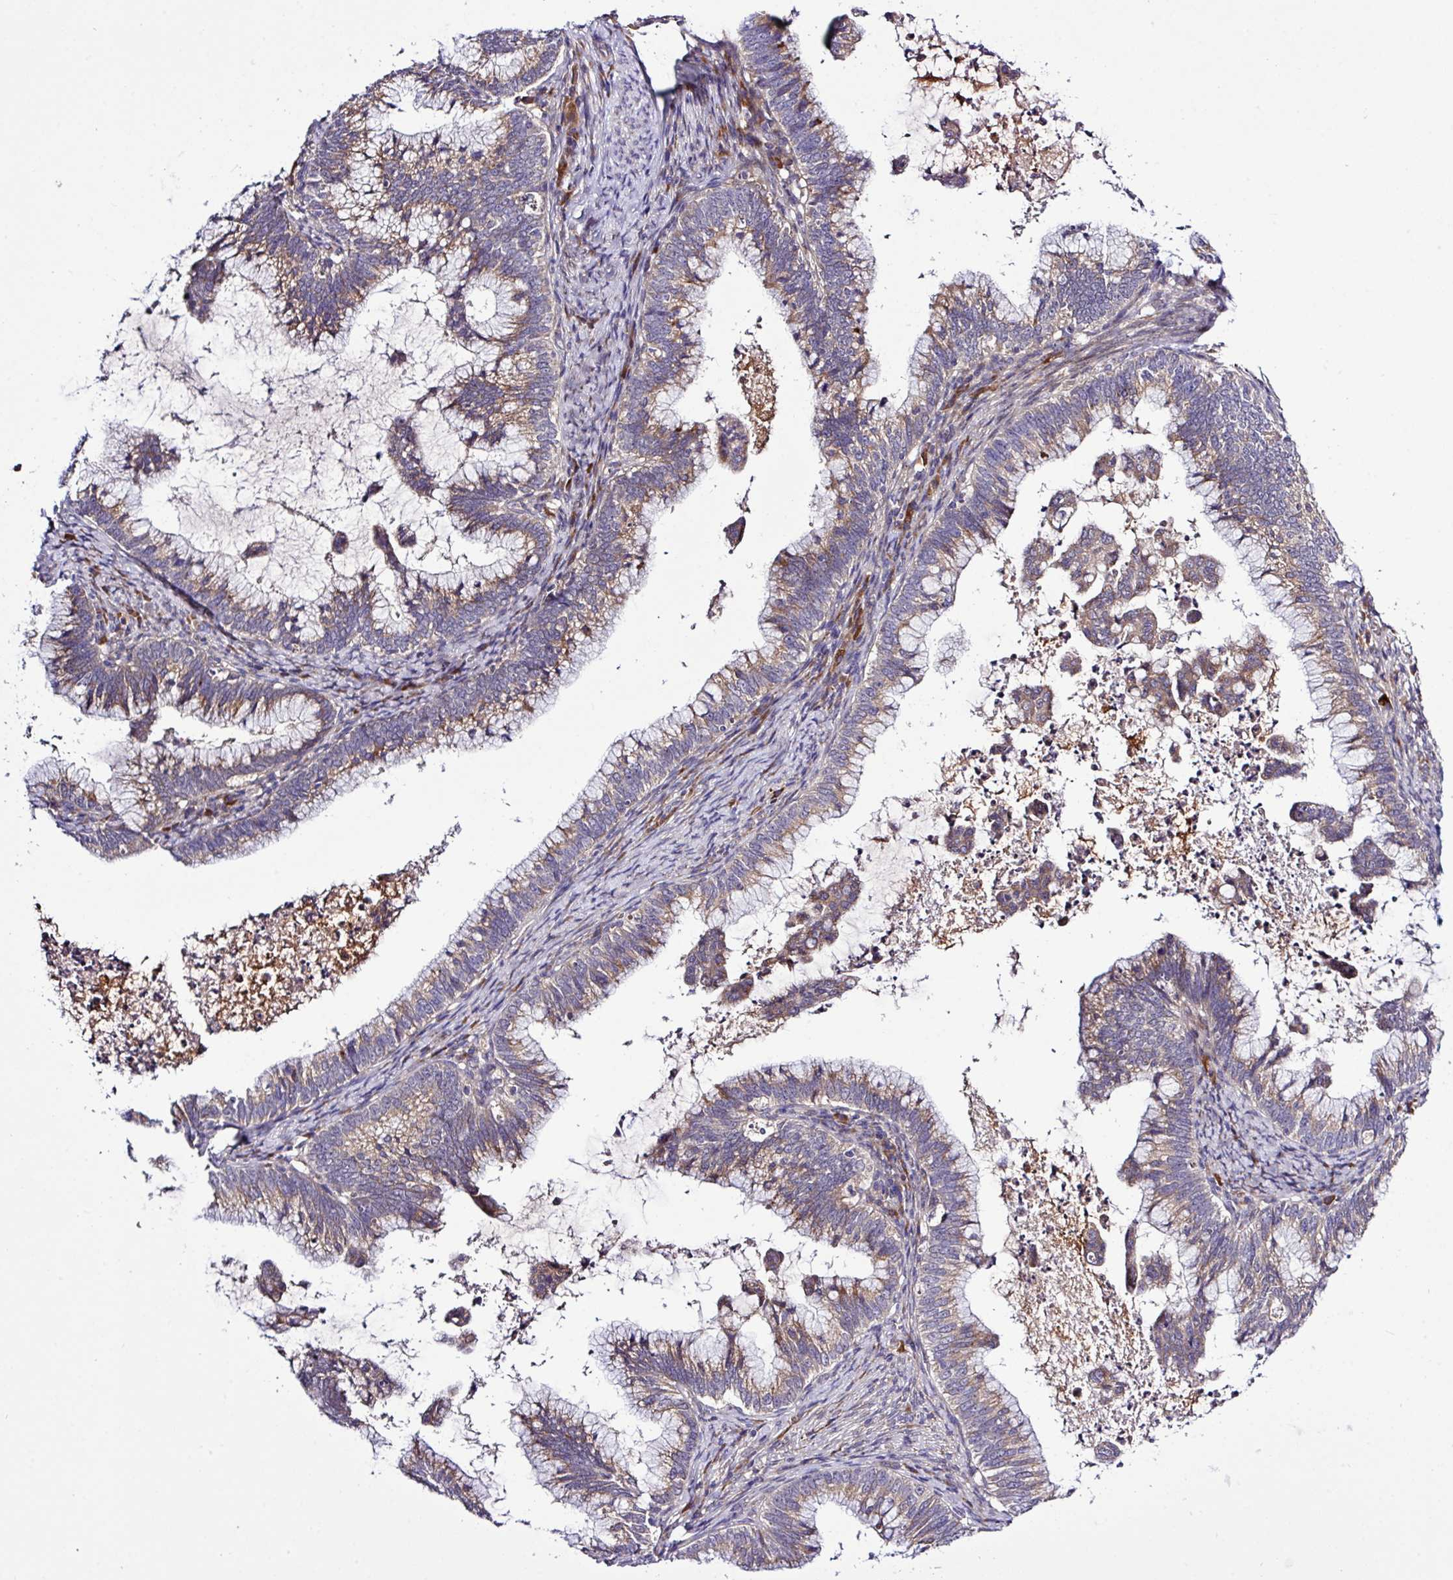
{"staining": {"intensity": "moderate", "quantity": ">75%", "location": "cytoplasmic/membranous"}, "tissue": "cervical cancer", "cell_type": "Tumor cells", "image_type": "cancer", "snomed": [{"axis": "morphology", "description": "Adenocarcinoma, NOS"}, {"axis": "topography", "description": "Cervix"}], "caption": "IHC photomicrograph of cervical cancer (adenocarcinoma) stained for a protein (brown), which demonstrates medium levels of moderate cytoplasmic/membranous staining in about >75% of tumor cells.", "gene": "TM2D2", "patient": {"sex": "female", "age": 36}}